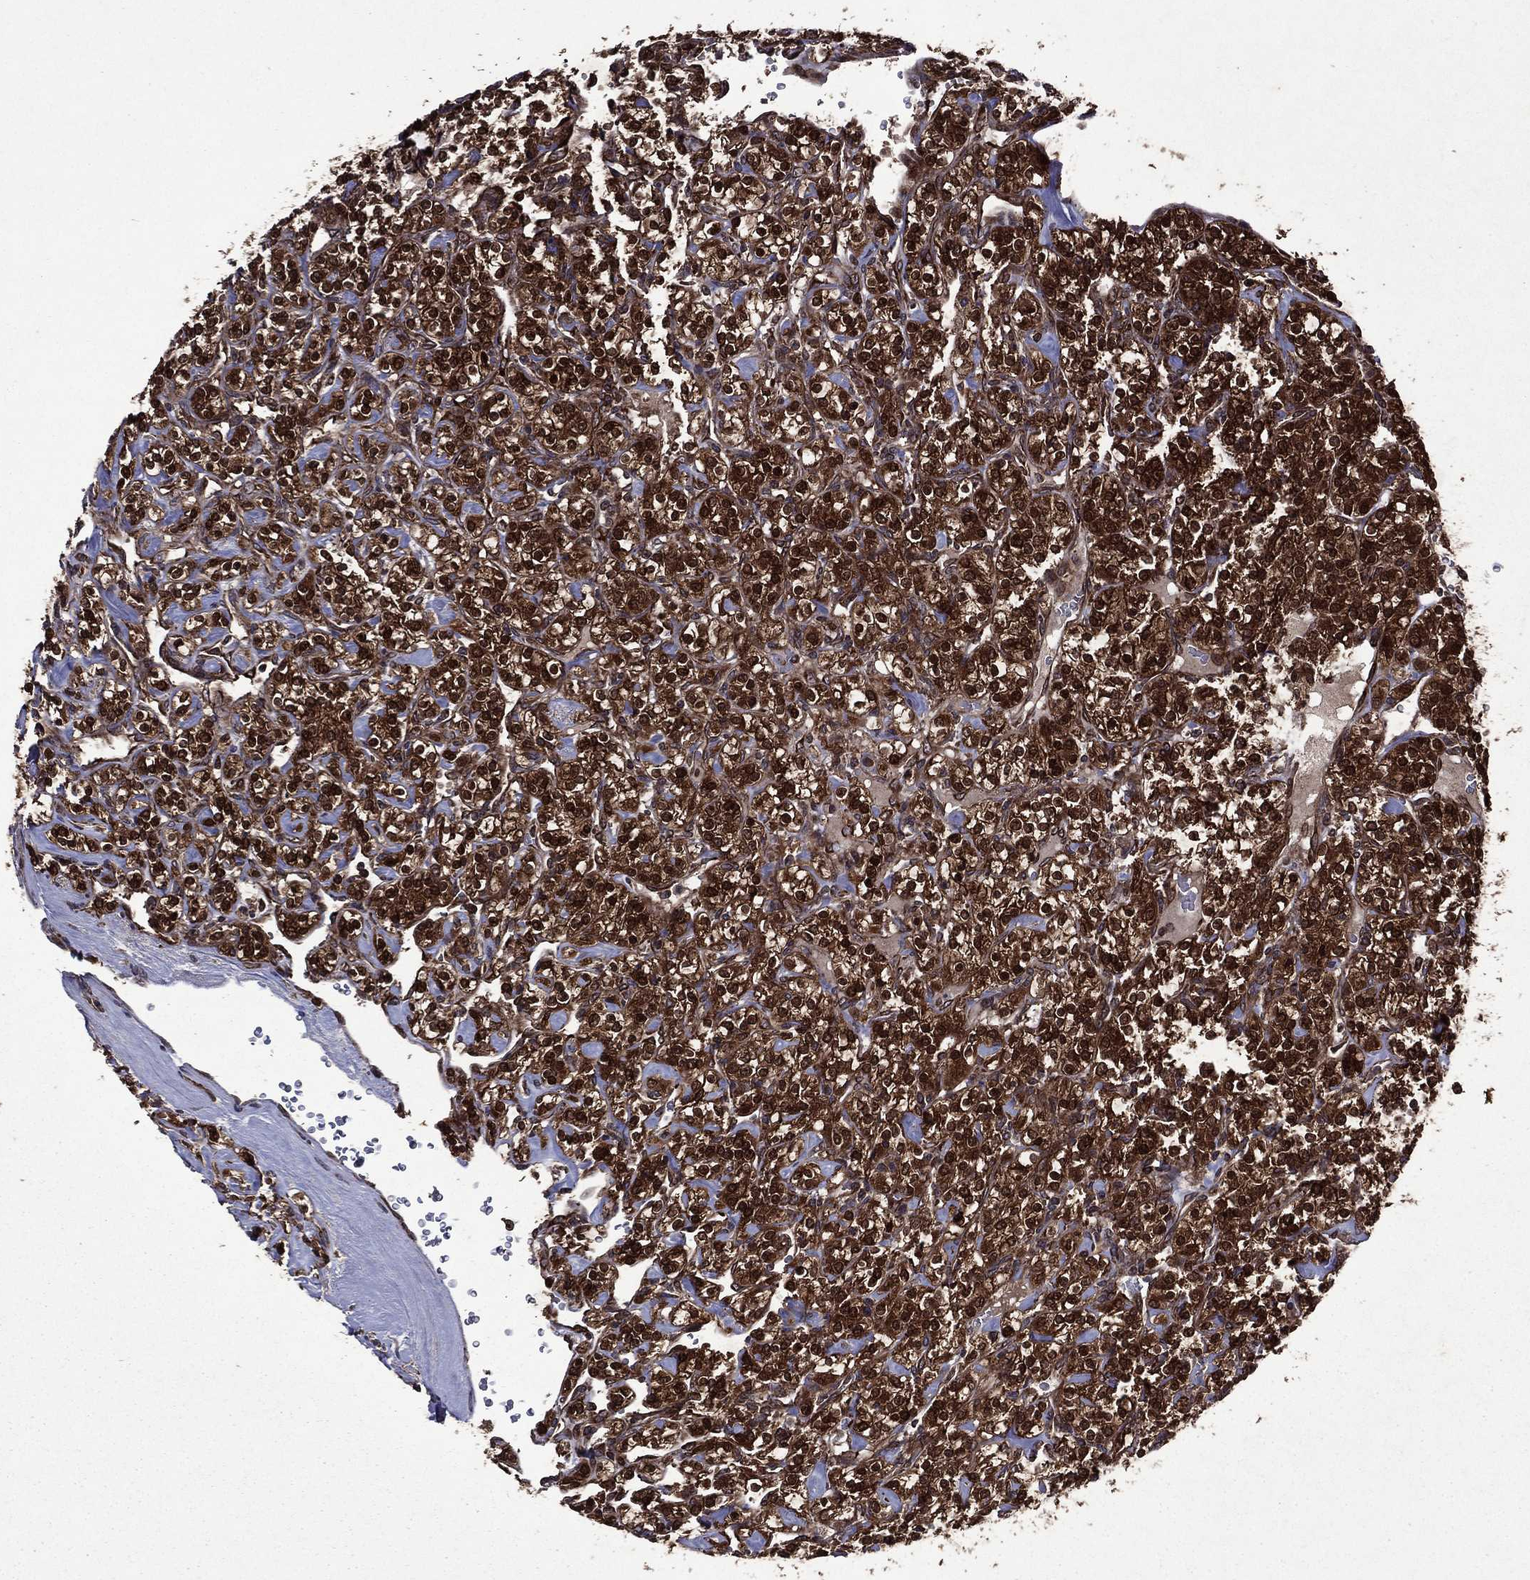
{"staining": {"intensity": "strong", "quantity": ">75%", "location": "cytoplasmic/membranous,nuclear"}, "tissue": "renal cancer", "cell_type": "Tumor cells", "image_type": "cancer", "snomed": [{"axis": "morphology", "description": "Adenocarcinoma, NOS"}, {"axis": "topography", "description": "Kidney"}], "caption": "An image of renal adenocarcinoma stained for a protein demonstrates strong cytoplasmic/membranous and nuclear brown staining in tumor cells. Using DAB (3,3'-diaminobenzidine) (brown) and hematoxylin (blue) stains, captured at high magnification using brightfield microscopy.", "gene": "EIF2B4", "patient": {"sex": "male", "age": 77}}